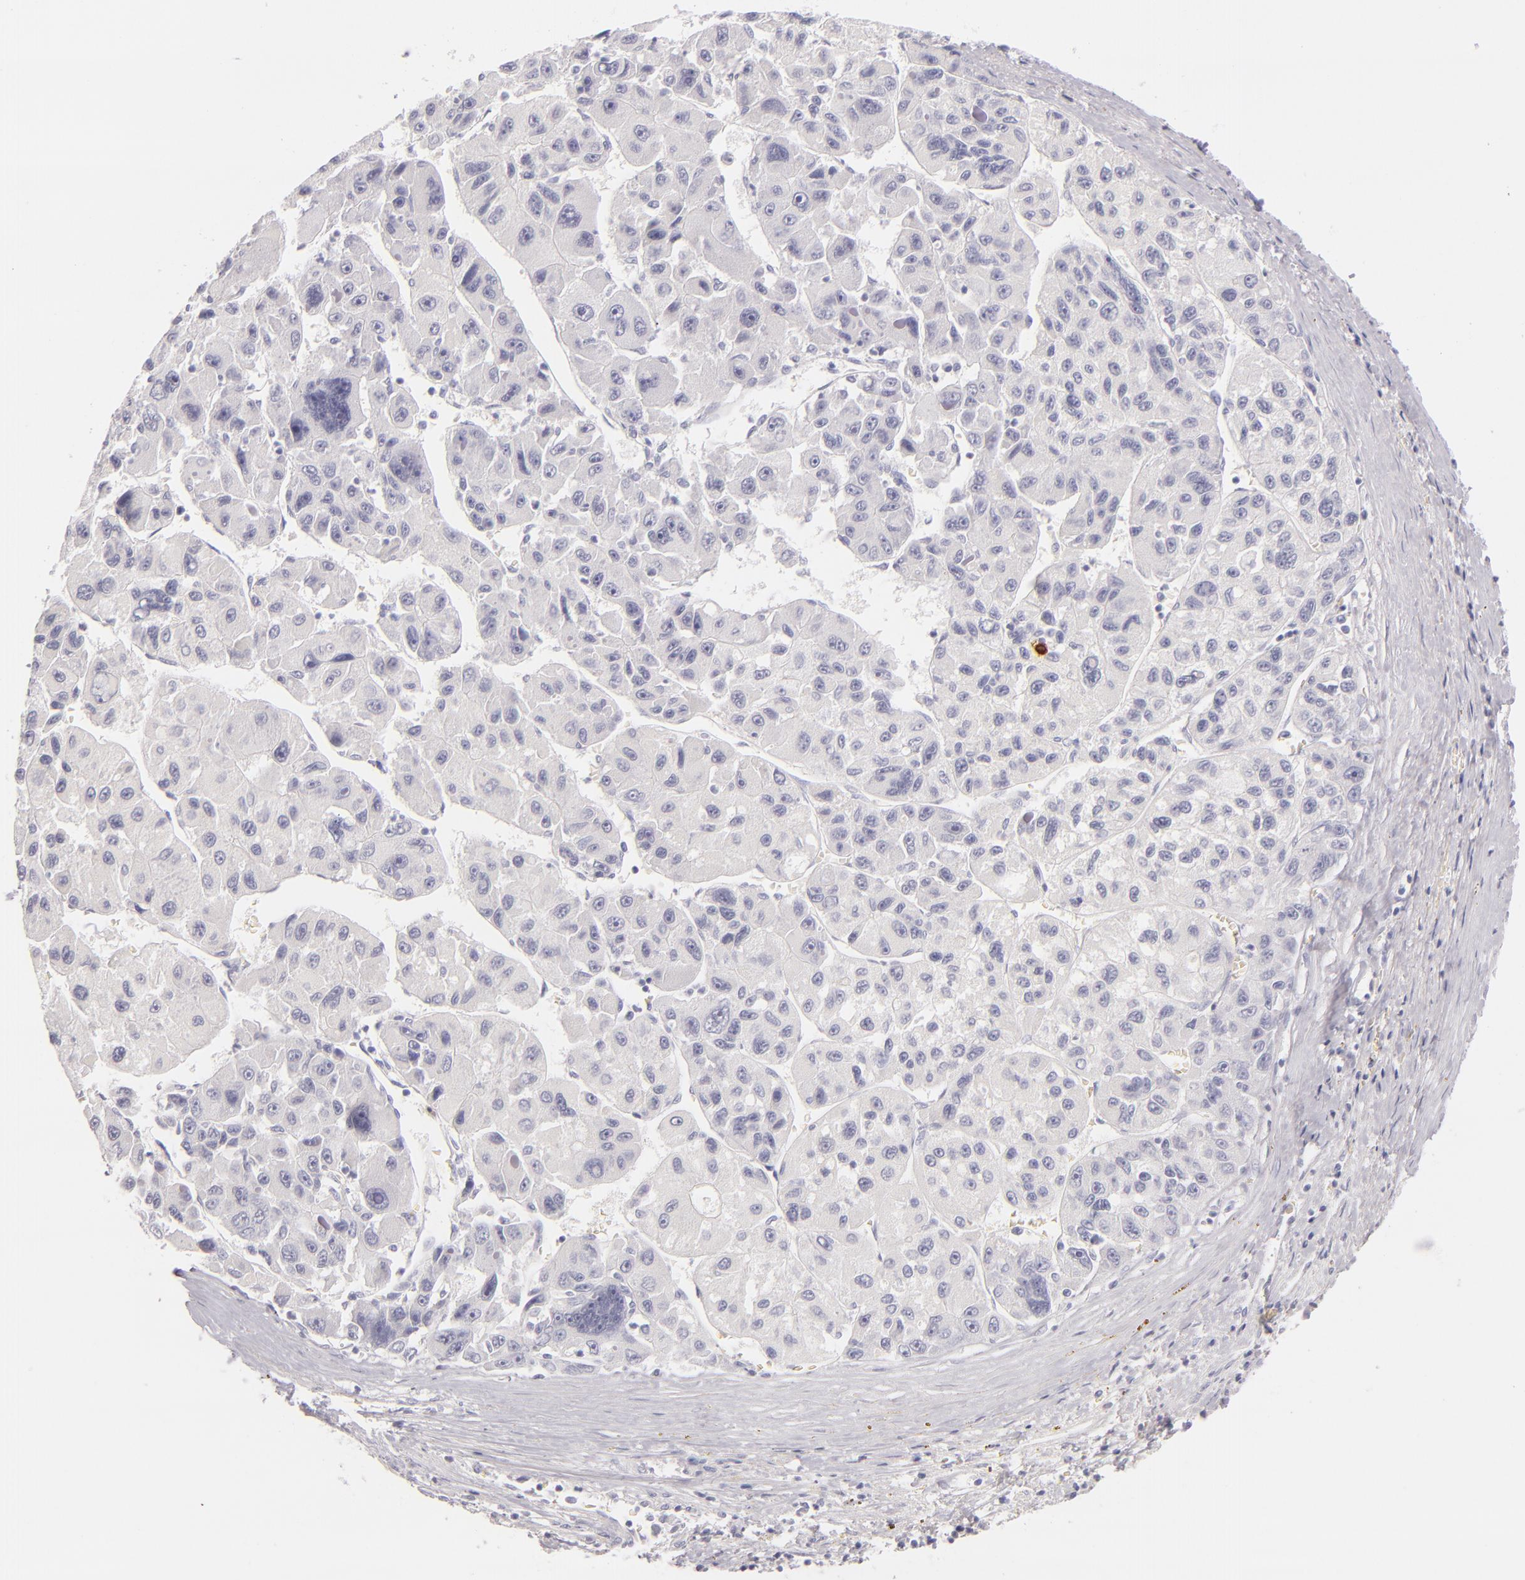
{"staining": {"intensity": "negative", "quantity": "none", "location": "none"}, "tissue": "liver cancer", "cell_type": "Tumor cells", "image_type": "cancer", "snomed": [{"axis": "morphology", "description": "Carcinoma, Hepatocellular, NOS"}, {"axis": "topography", "description": "Liver"}], "caption": "This is a histopathology image of IHC staining of liver cancer, which shows no positivity in tumor cells. Brightfield microscopy of immunohistochemistry stained with DAB (brown) and hematoxylin (blue), captured at high magnification.", "gene": "CD207", "patient": {"sex": "male", "age": 64}}